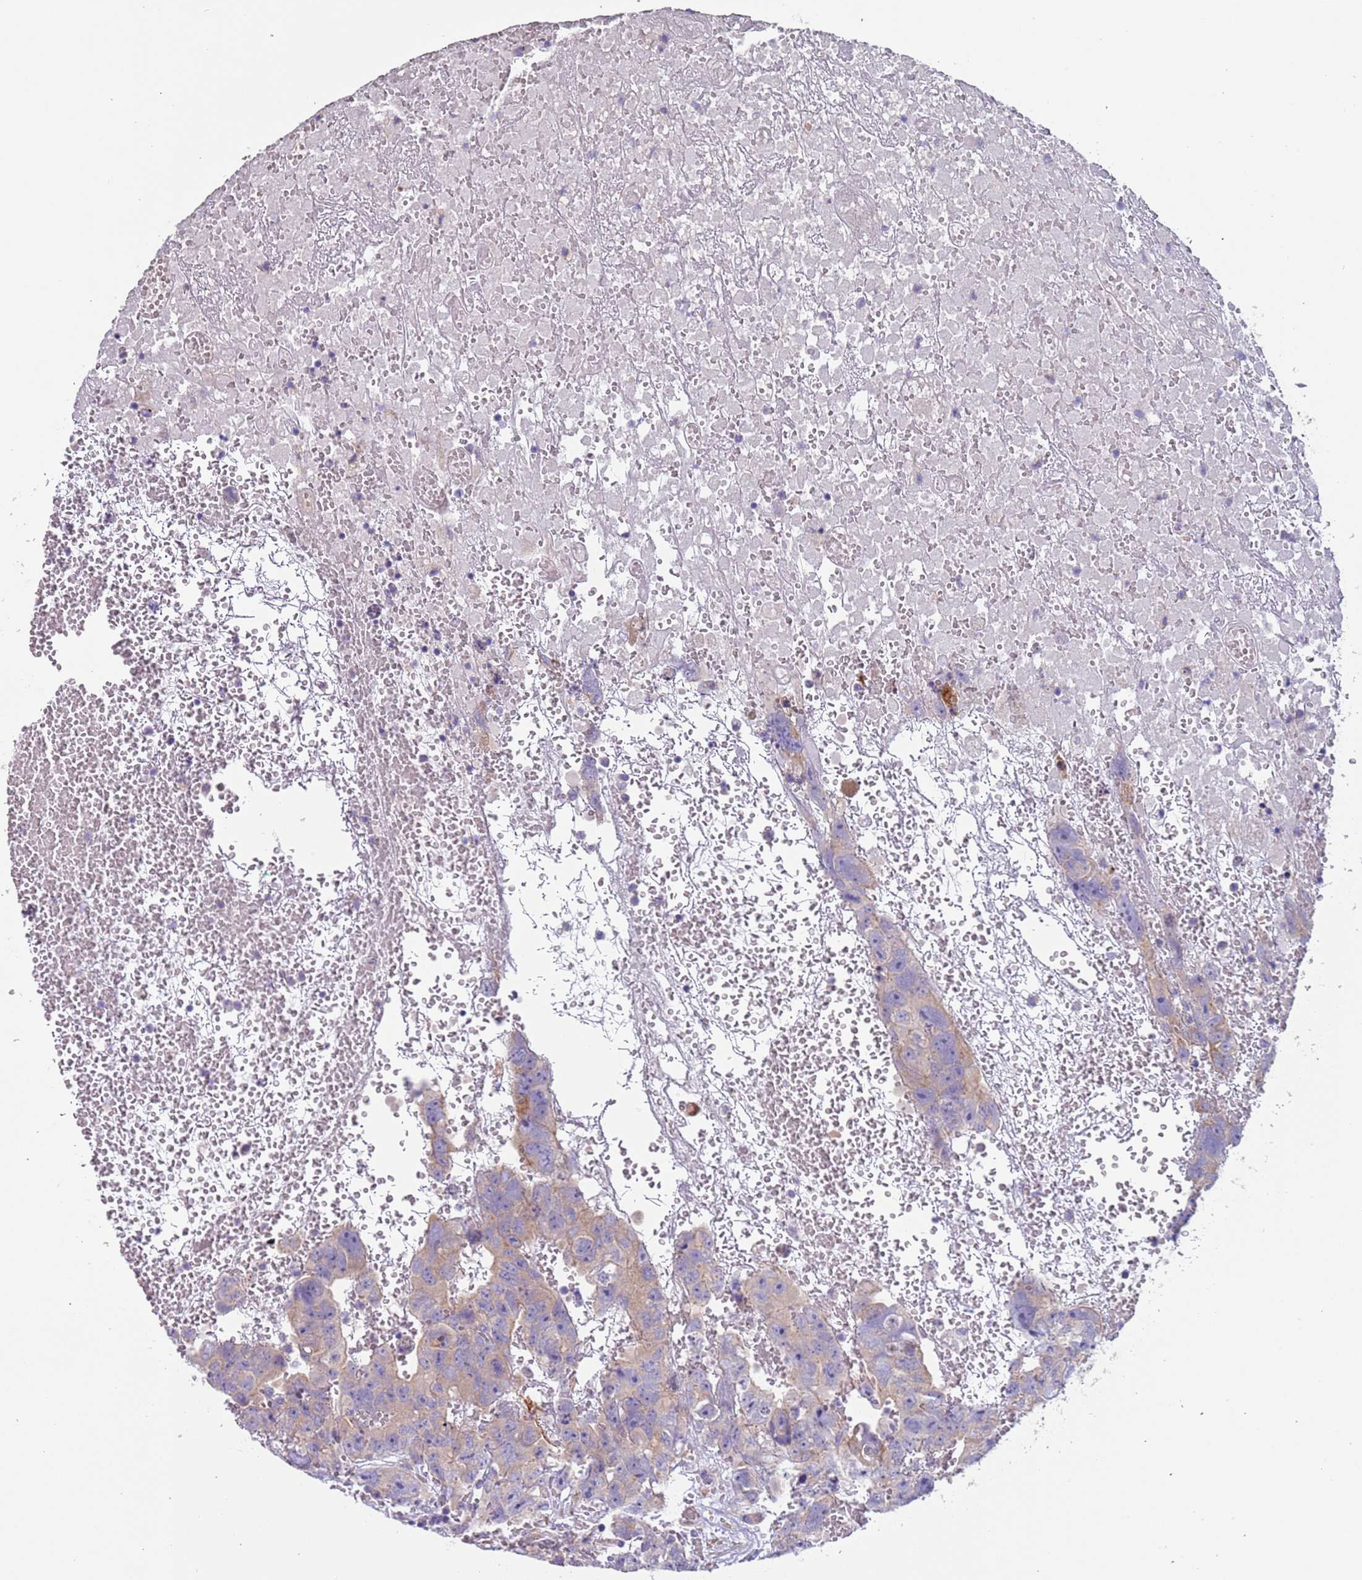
{"staining": {"intensity": "weak", "quantity": "<25%", "location": "cytoplasmic/membranous"}, "tissue": "testis cancer", "cell_type": "Tumor cells", "image_type": "cancer", "snomed": [{"axis": "morphology", "description": "Carcinoma, Embryonal, NOS"}, {"axis": "topography", "description": "Testis"}], "caption": "Testis cancer (embryonal carcinoma) was stained to show a protein in brown. There is no significant expression in tumor cells. The staining is performed using DAB brown chromogen with nuclei counter-stained in using hematoxylin.", "gene": "LAMB4", "patient": {"sex": "male", "age": 45}}